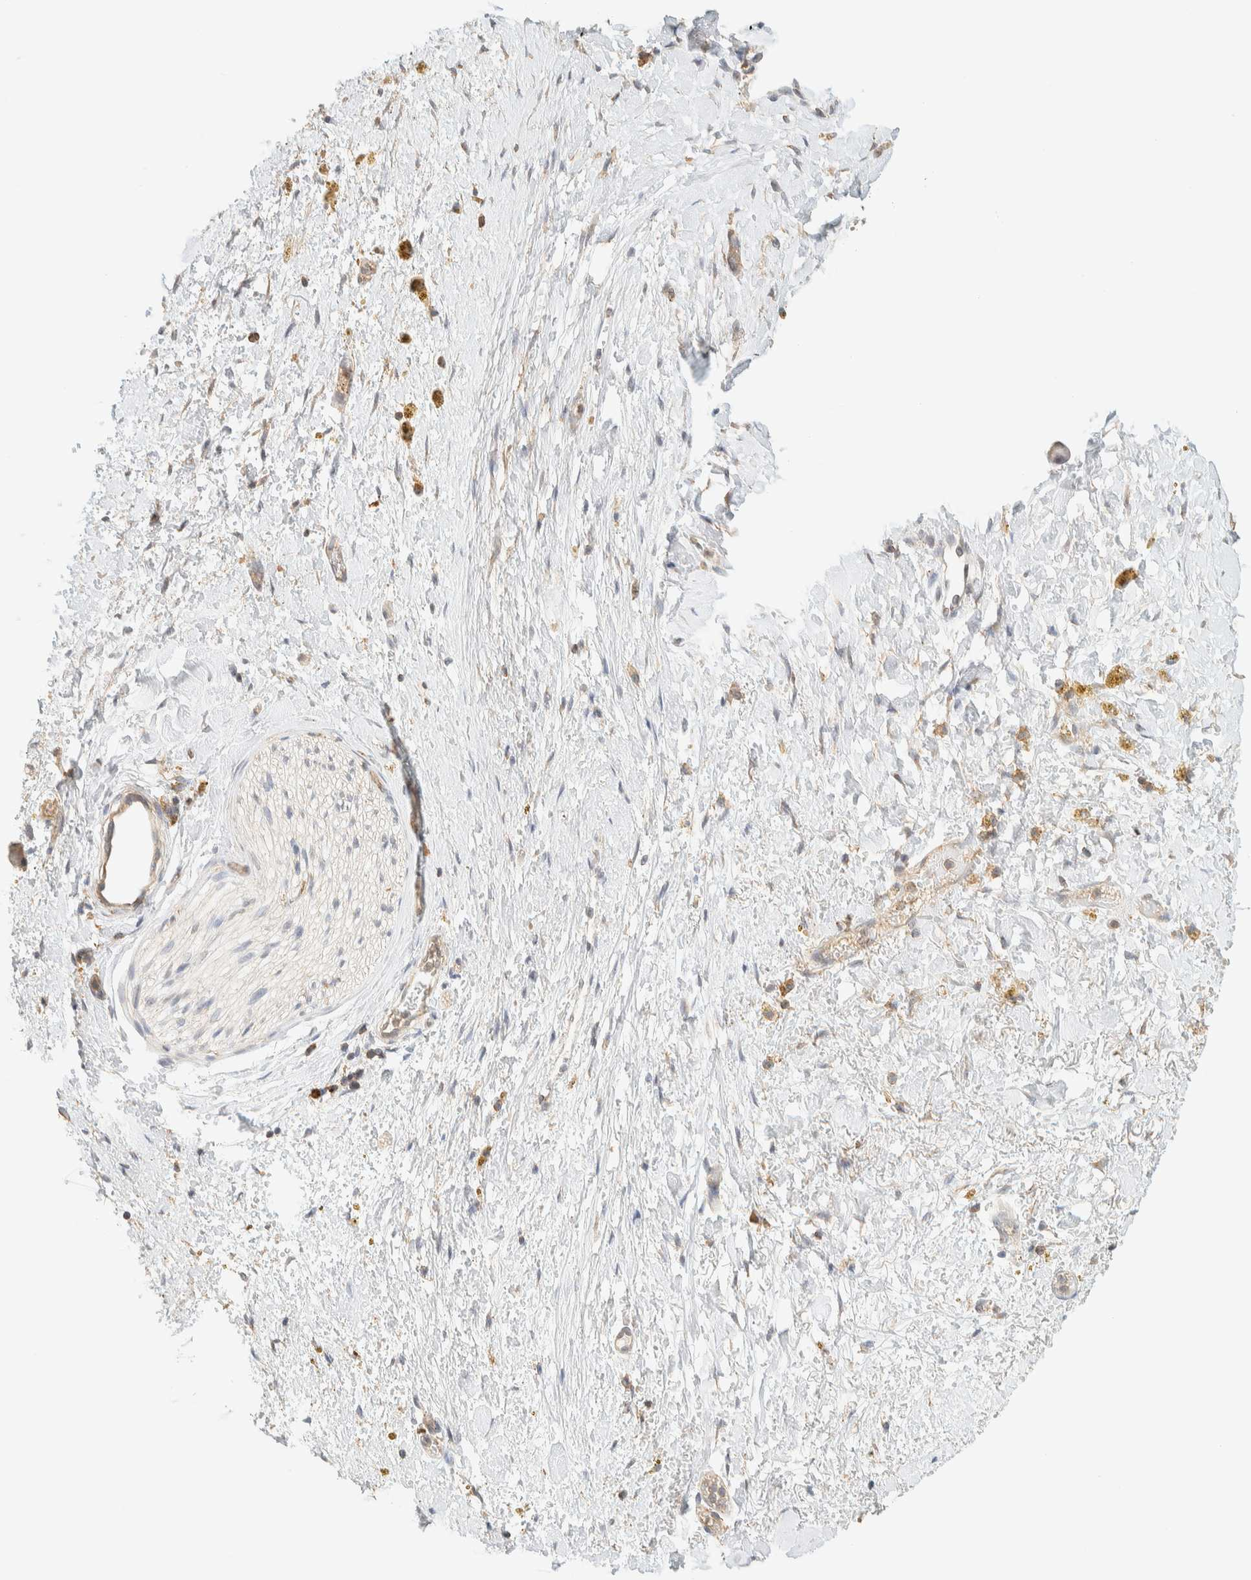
{"staining": {"intensity": "negative", "quantity": "none", "location": "none"}, "tissue": "adipose tissue", "cell_type": "Adipocytes", "image_type": "normal", "snomed": [{"axis": "morphology", "description": "Normal tissue, NOS"}, {"axis": "topography", "description": "Kidney"}, {"axis": "topography", "description": "Peripheral nerve tissue"}], "caption": "Protein analysis of benign adipose tissue displays no significant positivity in adipocytes.", "gene": "TBC1D8B", "patient": {"sex": "male", "age": 7}}